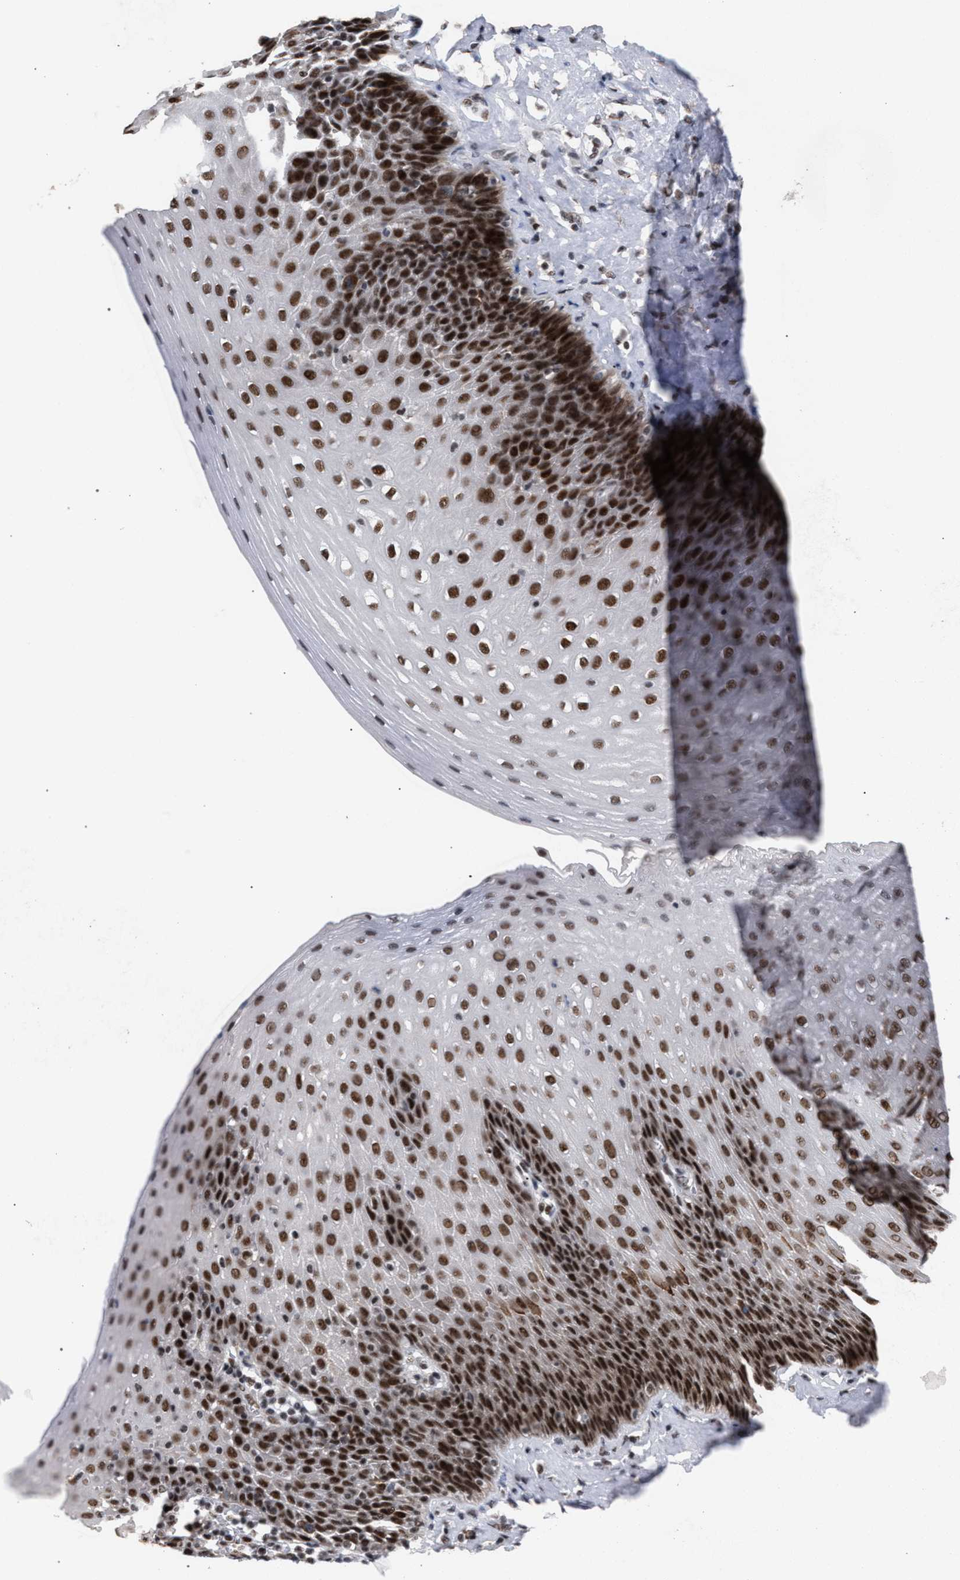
{"staining": {"intensity": "strong", "quantity": ">75%", "location": "nuclear"}, "tissue": "esophagus", "cell_type": "Squamous epithelial cells", "image_type": "normal", "snomed": [{"axis": "morphology", "description": "Normal tissue, NOS"}, {"axis": "topography", "description": "Esophagus"}], "caption": "Human esophagus stained with a brown dye demonstrates strong nuclear positive expression in approximately >75% of squamous epithelial cells.", "gene": "SCAF4", "patient": {"sex": "female", "age": 61}}